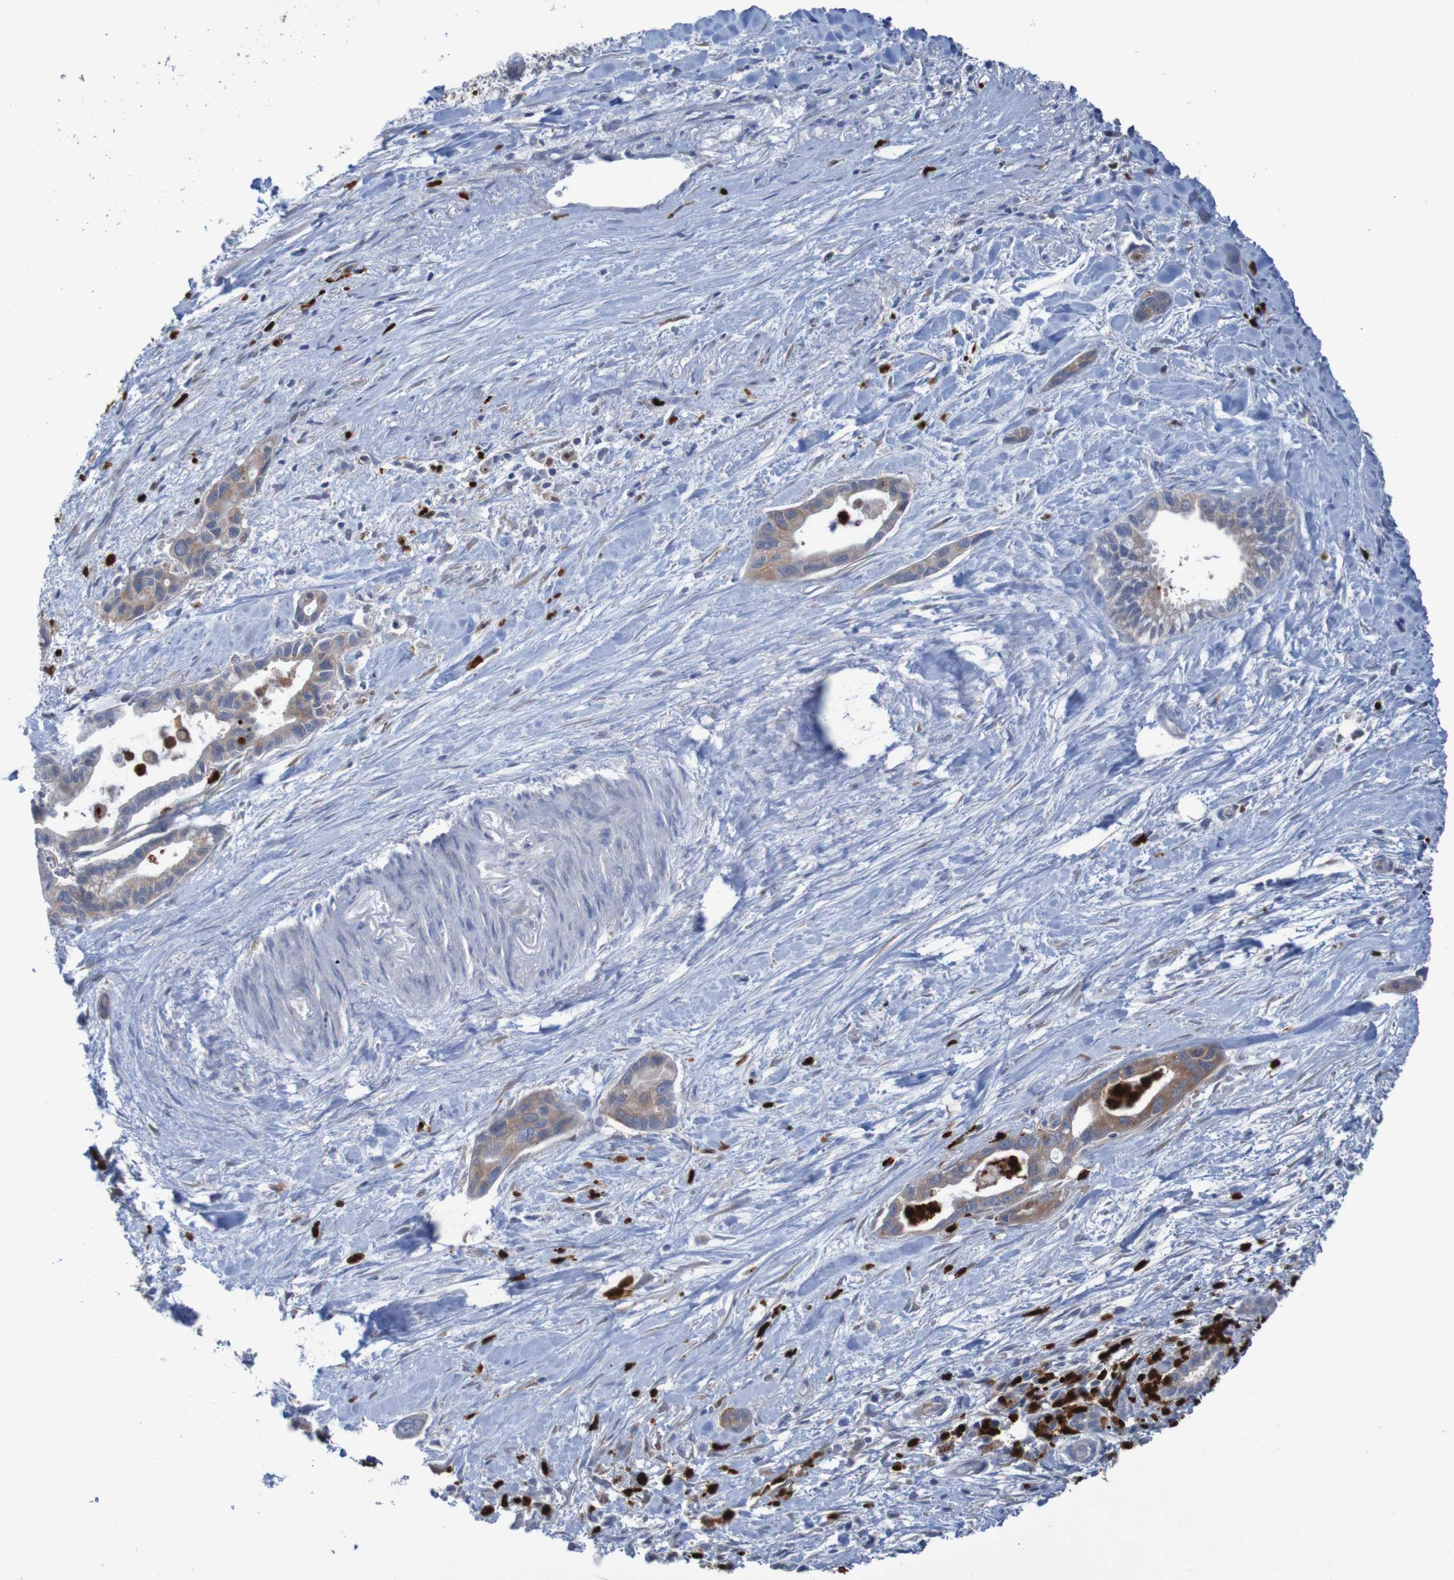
{"staining": {"intensity": "weak", "quantity": ">75%", "location": "cytoplasmic/membranous"}, "tissue": "pancreatic cancer", "cell_type": "Tumor cells", "image_type": "cancer", "snomed": [{"axis": "morphology", "description": "Adenocarcinoma, NOS"}, {"axis": "topography", "description": "Pancreas"}], "caption": "Brown immunohistochemical staining in pancreatic cancer shows weak cytoplasmic/membranous positivity in about >75% of tumor cells.", "gene": "PARP4", "patient": {"sex": "male", "age": 70}}